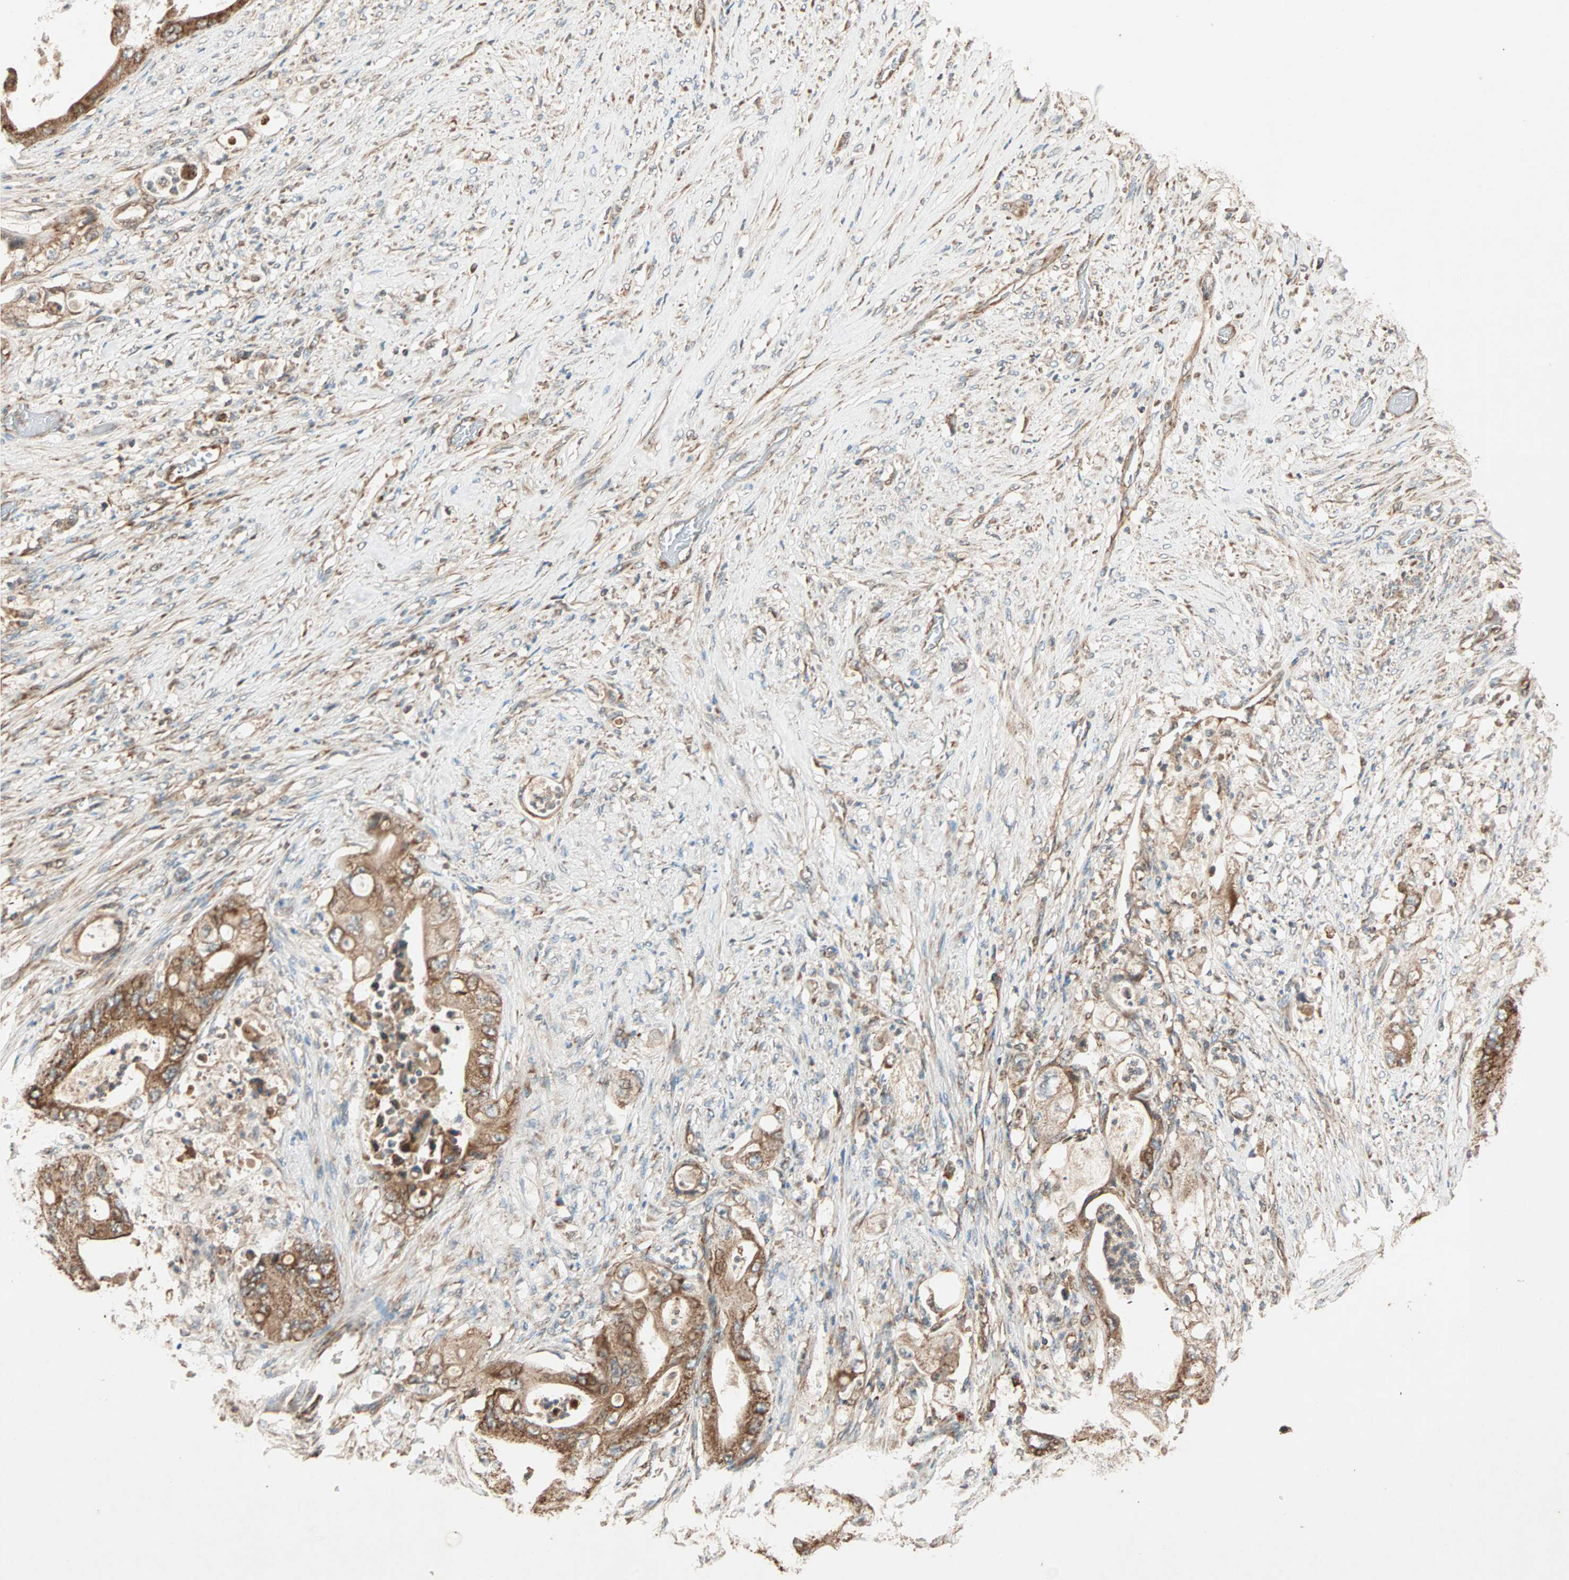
{"staining": {"intensity": "strong", "quantity": ">75%", "location": "cytoplasmic/membranous"}, "tissue": "stomach cancer", "cell_type": "Tumor cells", "image_type": "cancer", "snomed": [{"axis": "morphology", "description": "Adenocarcinoma, NOS"}, {"axis": "topography", "description": "Stomach"}], "caption": "This is a photomicrograph of immunohistochemistry staining of stomach cancer (adenocarcinoma), which shows strong positivity in the cytoplasmic/membranous of tumor cells.", "gene": "MAPK1", "patient": {"sex": "female", "age": 73}}